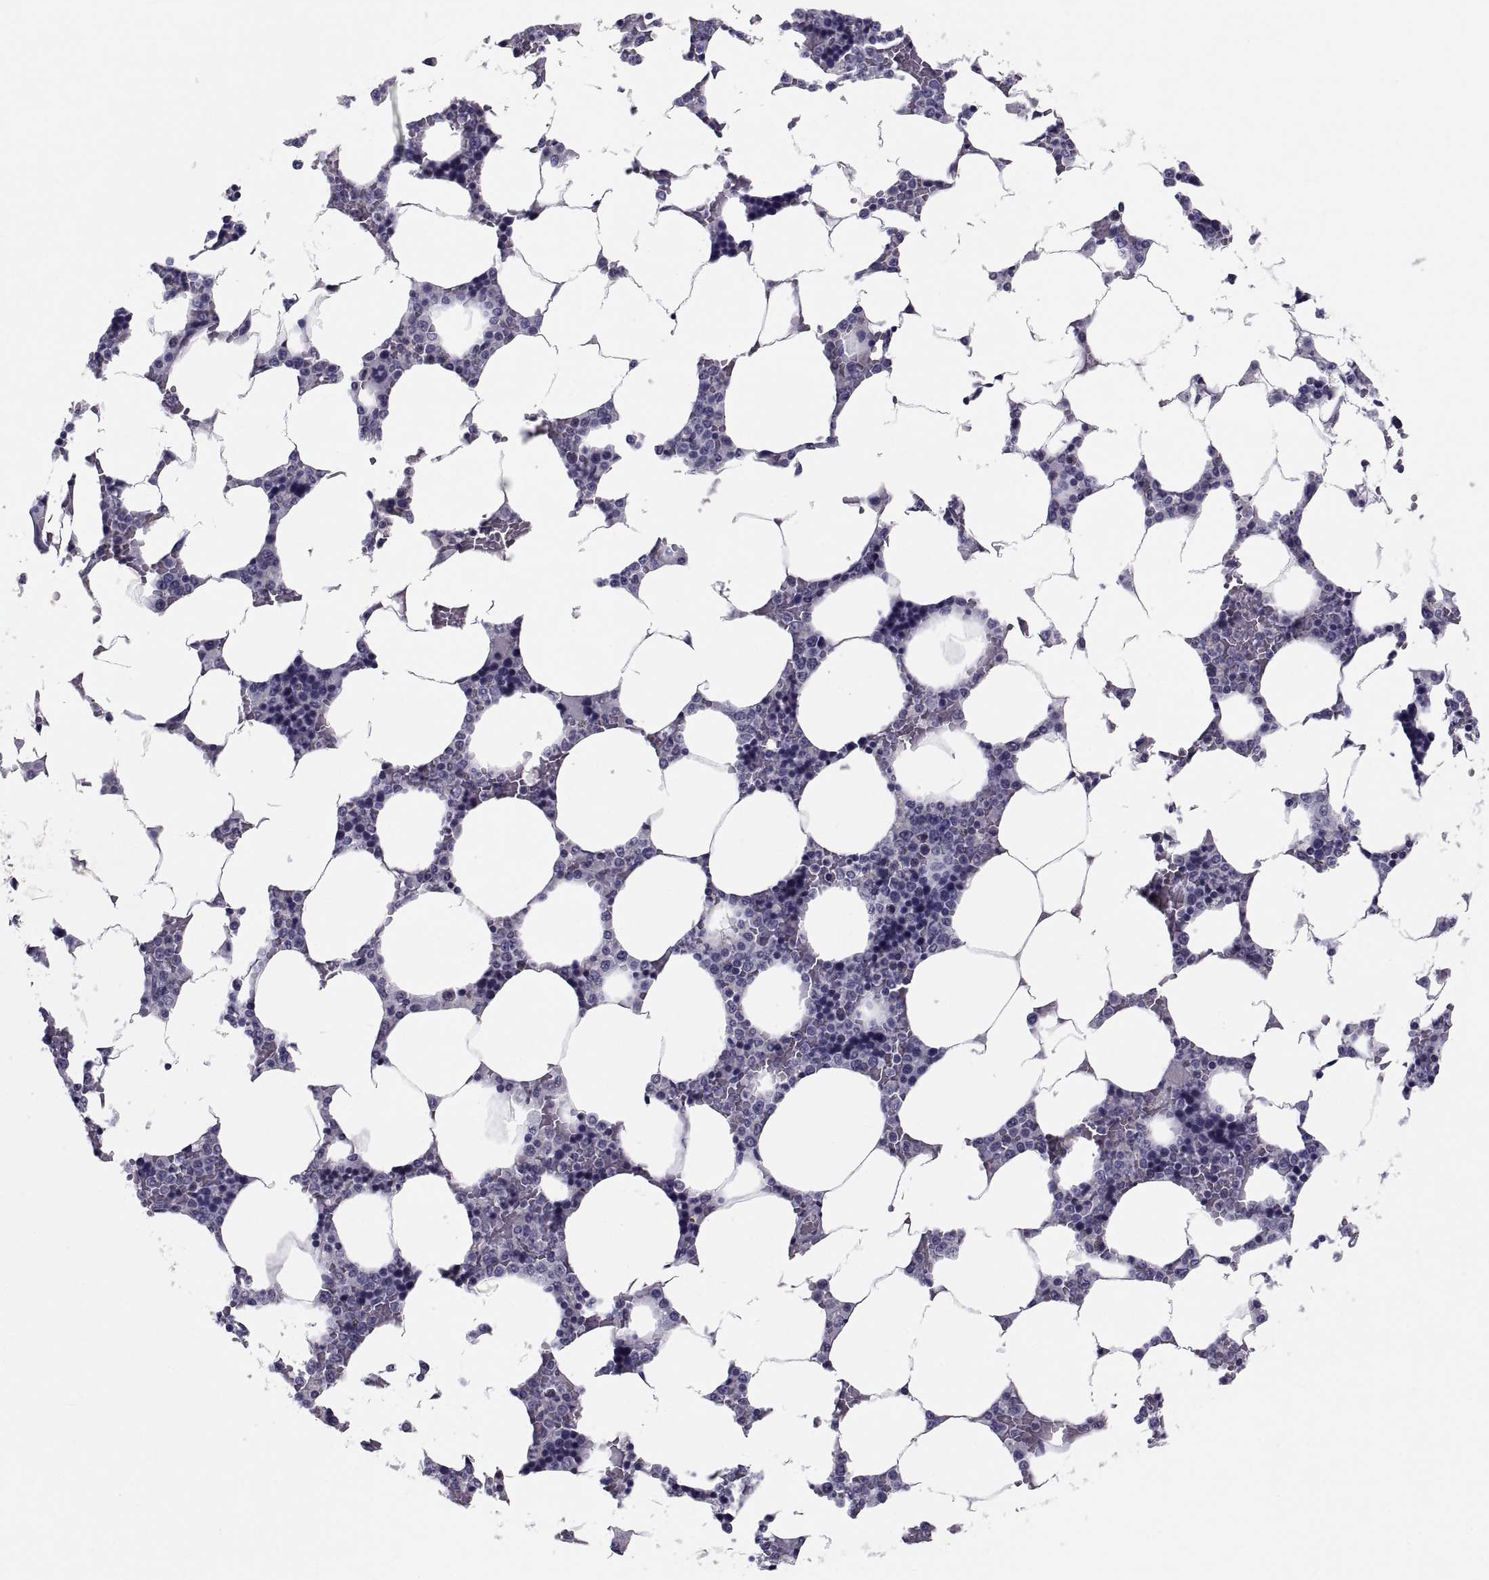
{"staining": {"intensity": "negative", "quantity": "none", "location": "none"}, "tissue": "bone marrow", "cell_type": "Hematopoietic cells", "image_type": "normal", "snomed": [{"axis": "morphology", "description": "Normal tissue, NOS"}, {"axis": "topography", "description": "Bone marrow"}], "caption": "The immunohistochemistry image has no significant expression in hematopoietic cells of bone marrow.", "gene": "PDZRN4", "patient": {"sex": "male", "age": 63}}